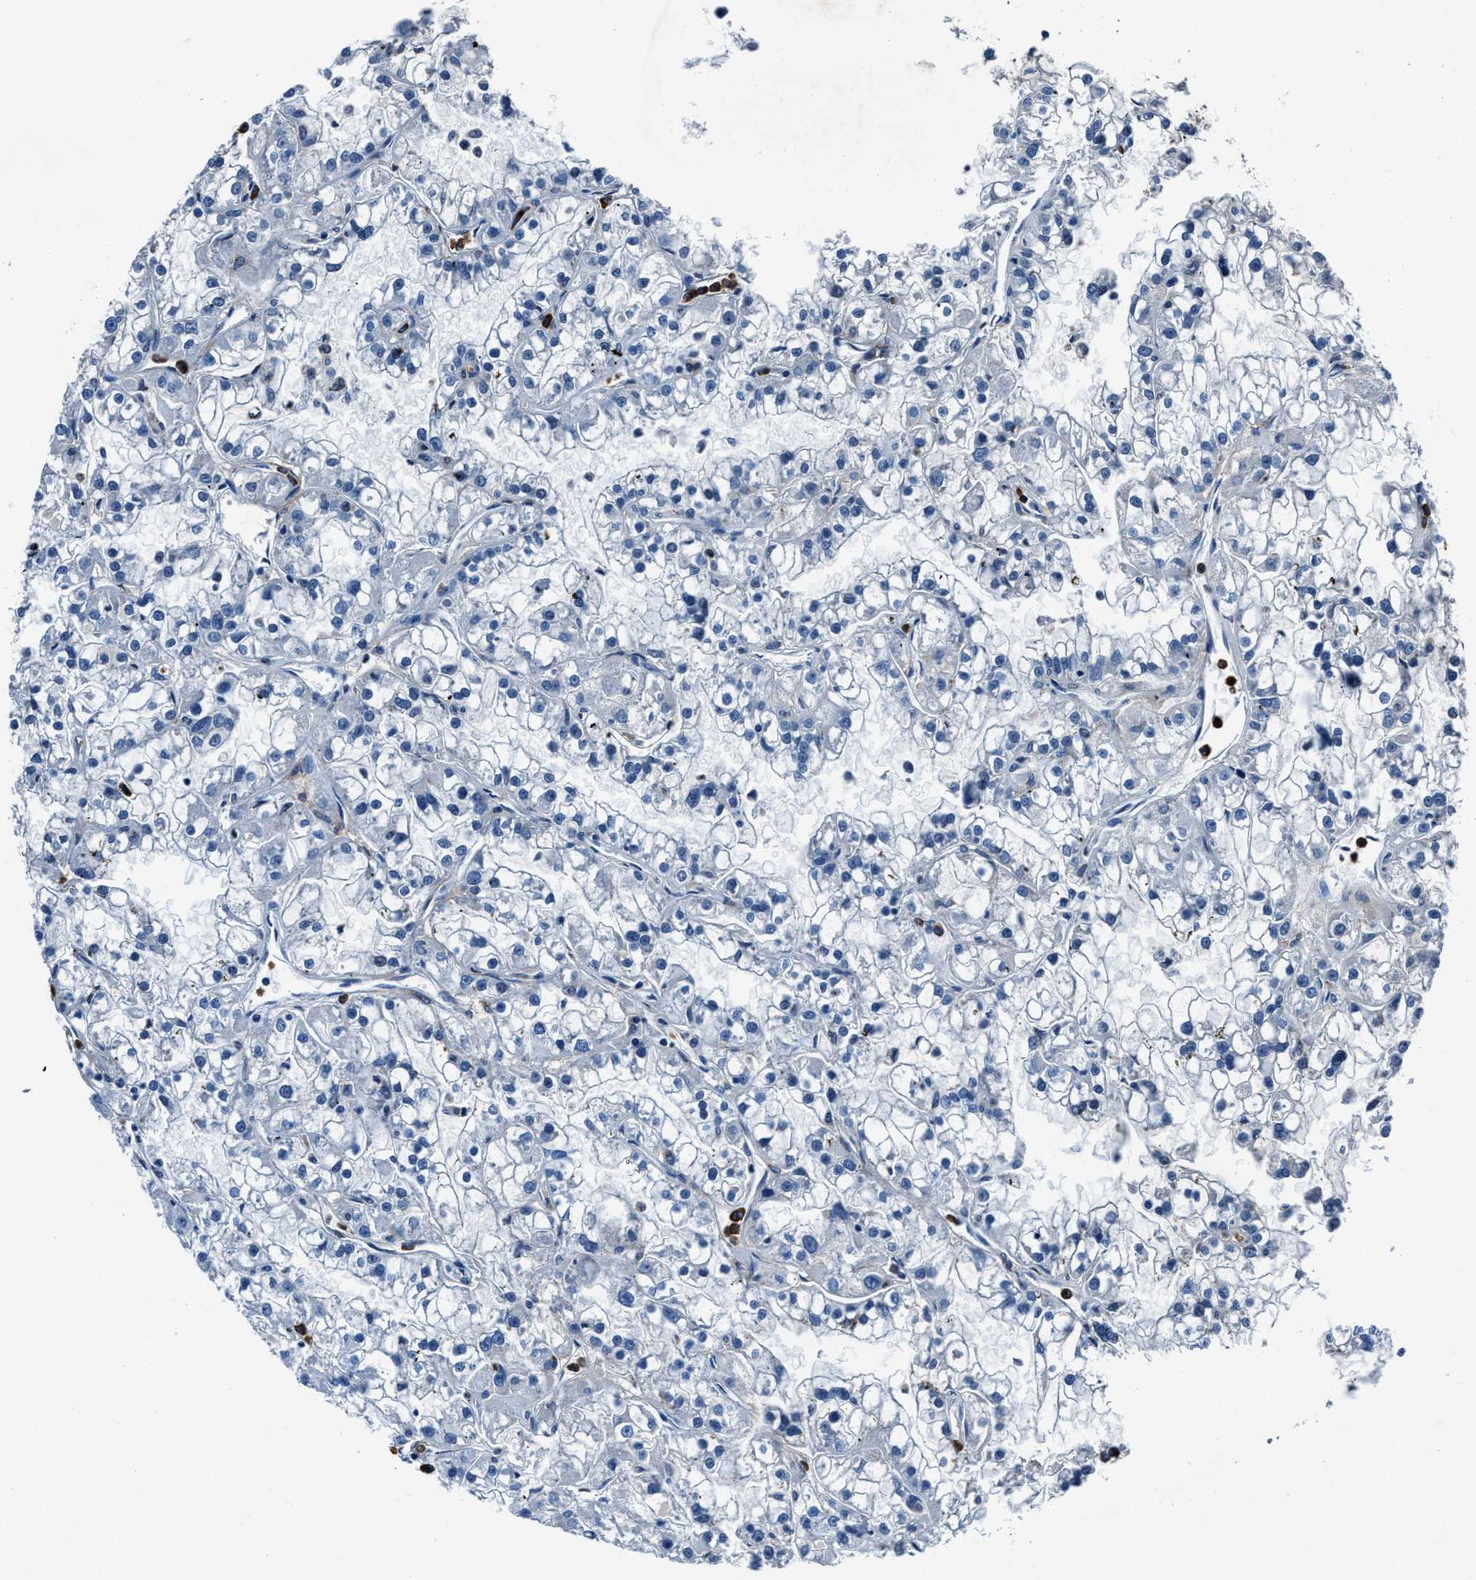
{"staining": {"intensity": "negative", "quantity": "none", "location": "none"}, "tissue": "renal cancer", "cell_type": "Tumor cells", "image_type": "cancer", "snomed": [{"axis": "morphology", "description": "Adenocarcinoma, NOS"}, {"axis": "topography", "description": "Kidney"}], "caption": "Human adenocarcinoma (renal) stained for a protein using immunohistochemistry demonstrates no positivity in tumor cells.", "gene": "FGL2", "patient": {"sex": "female", "age": 52}}